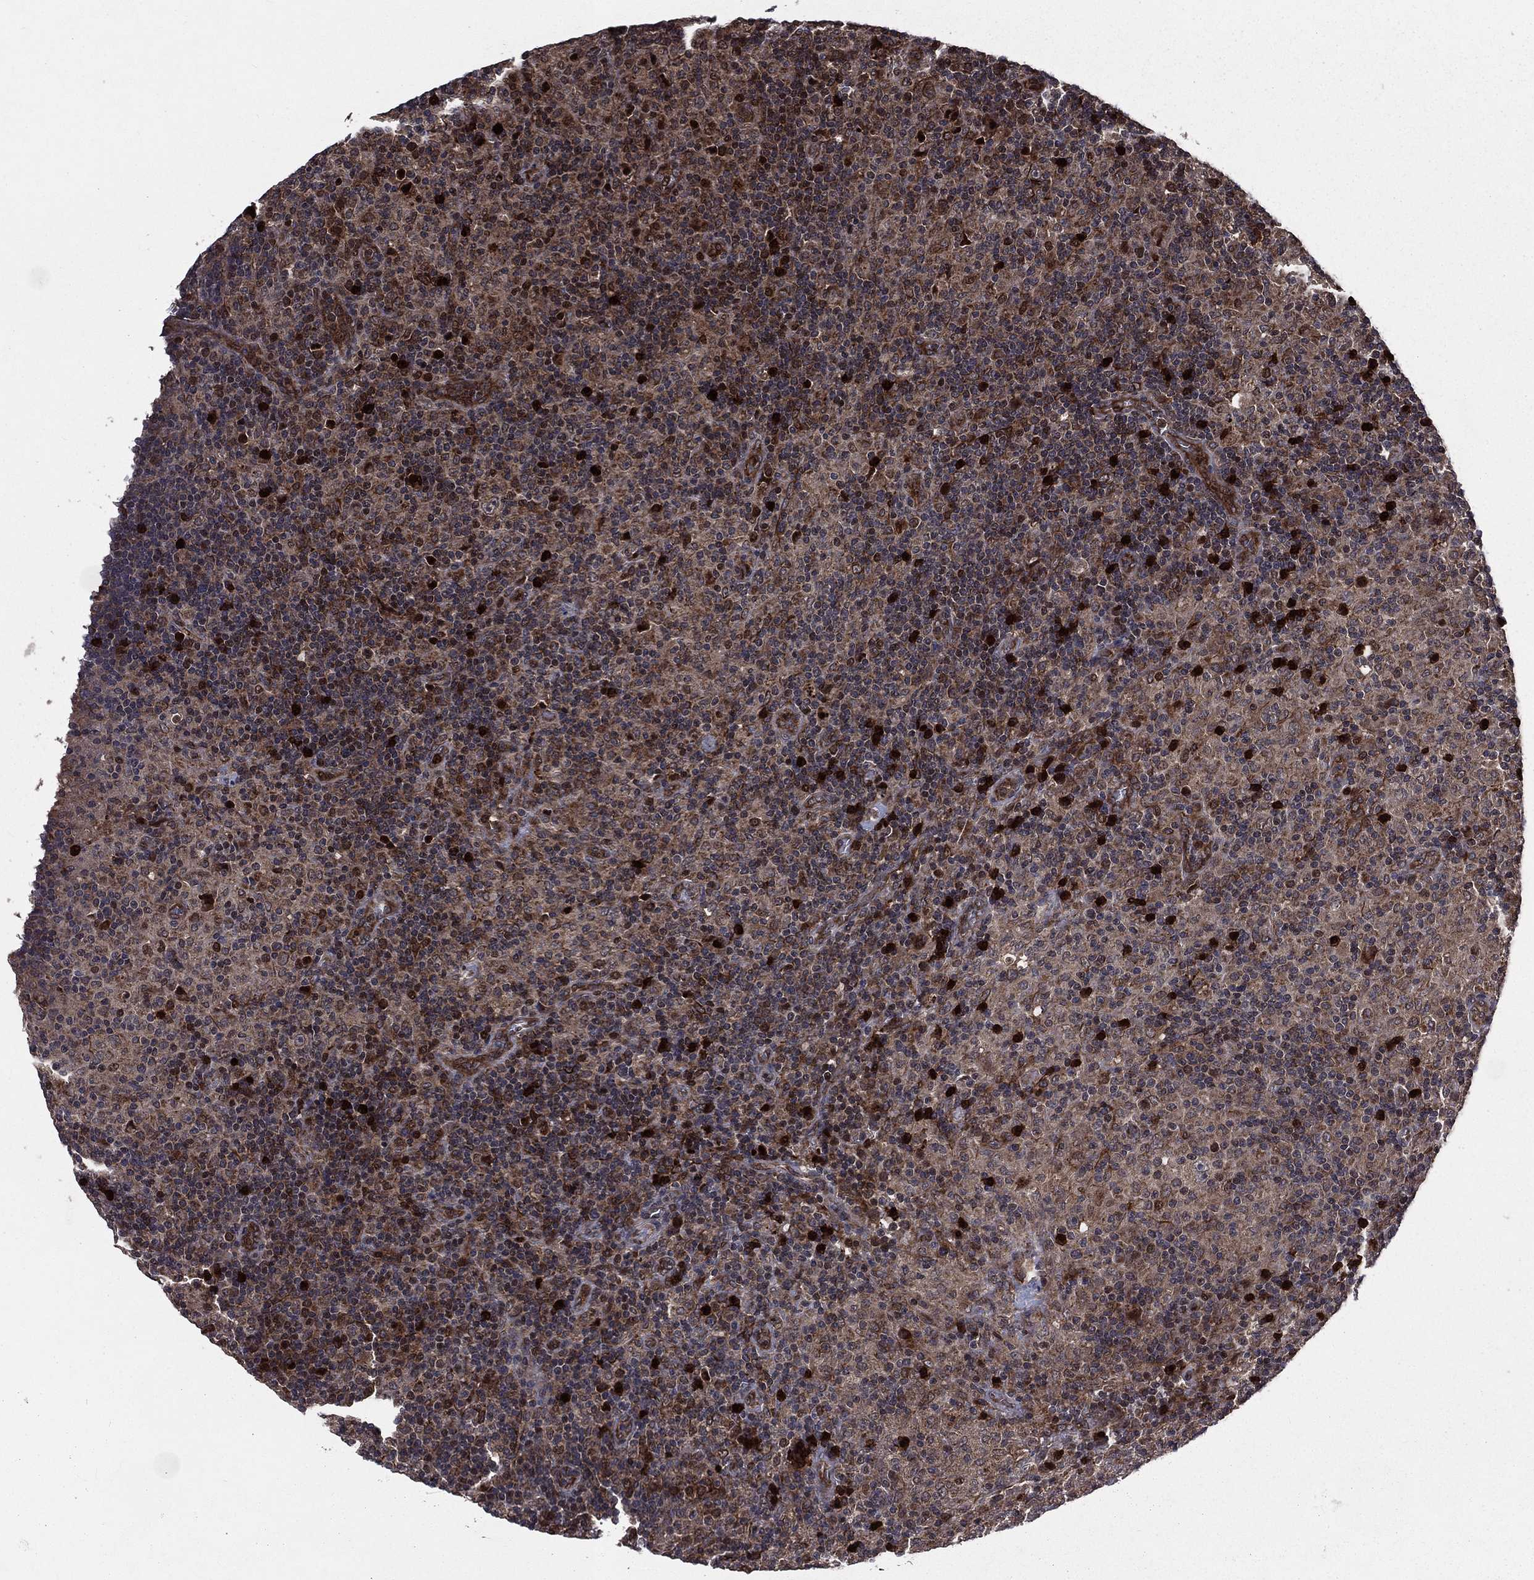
{"staining": {"intensity": "weak", "quantity": "<25%", "location": "cytoplasmic/membranous,nuclear"}, "tissue": "lymphoma", "cell_type": "Tumor cells", "image_type": "cancer", "snomed": [{"axis": "morphology", "description": "Hodgkin's disease, NOS"}, {"axis": "topography", "description": "Lymph node"}], "caption": "A micrograph of lymphoma stained for a protein displays no brown staining in tumor cells. The staining was performed using DAB to visualize the protein expression in brown, while the nuclei were stained in blue with hematoxylin (Magnification: 20x).", "gene": "LENG8", "patient": {"sex": "male", "age": 70}}